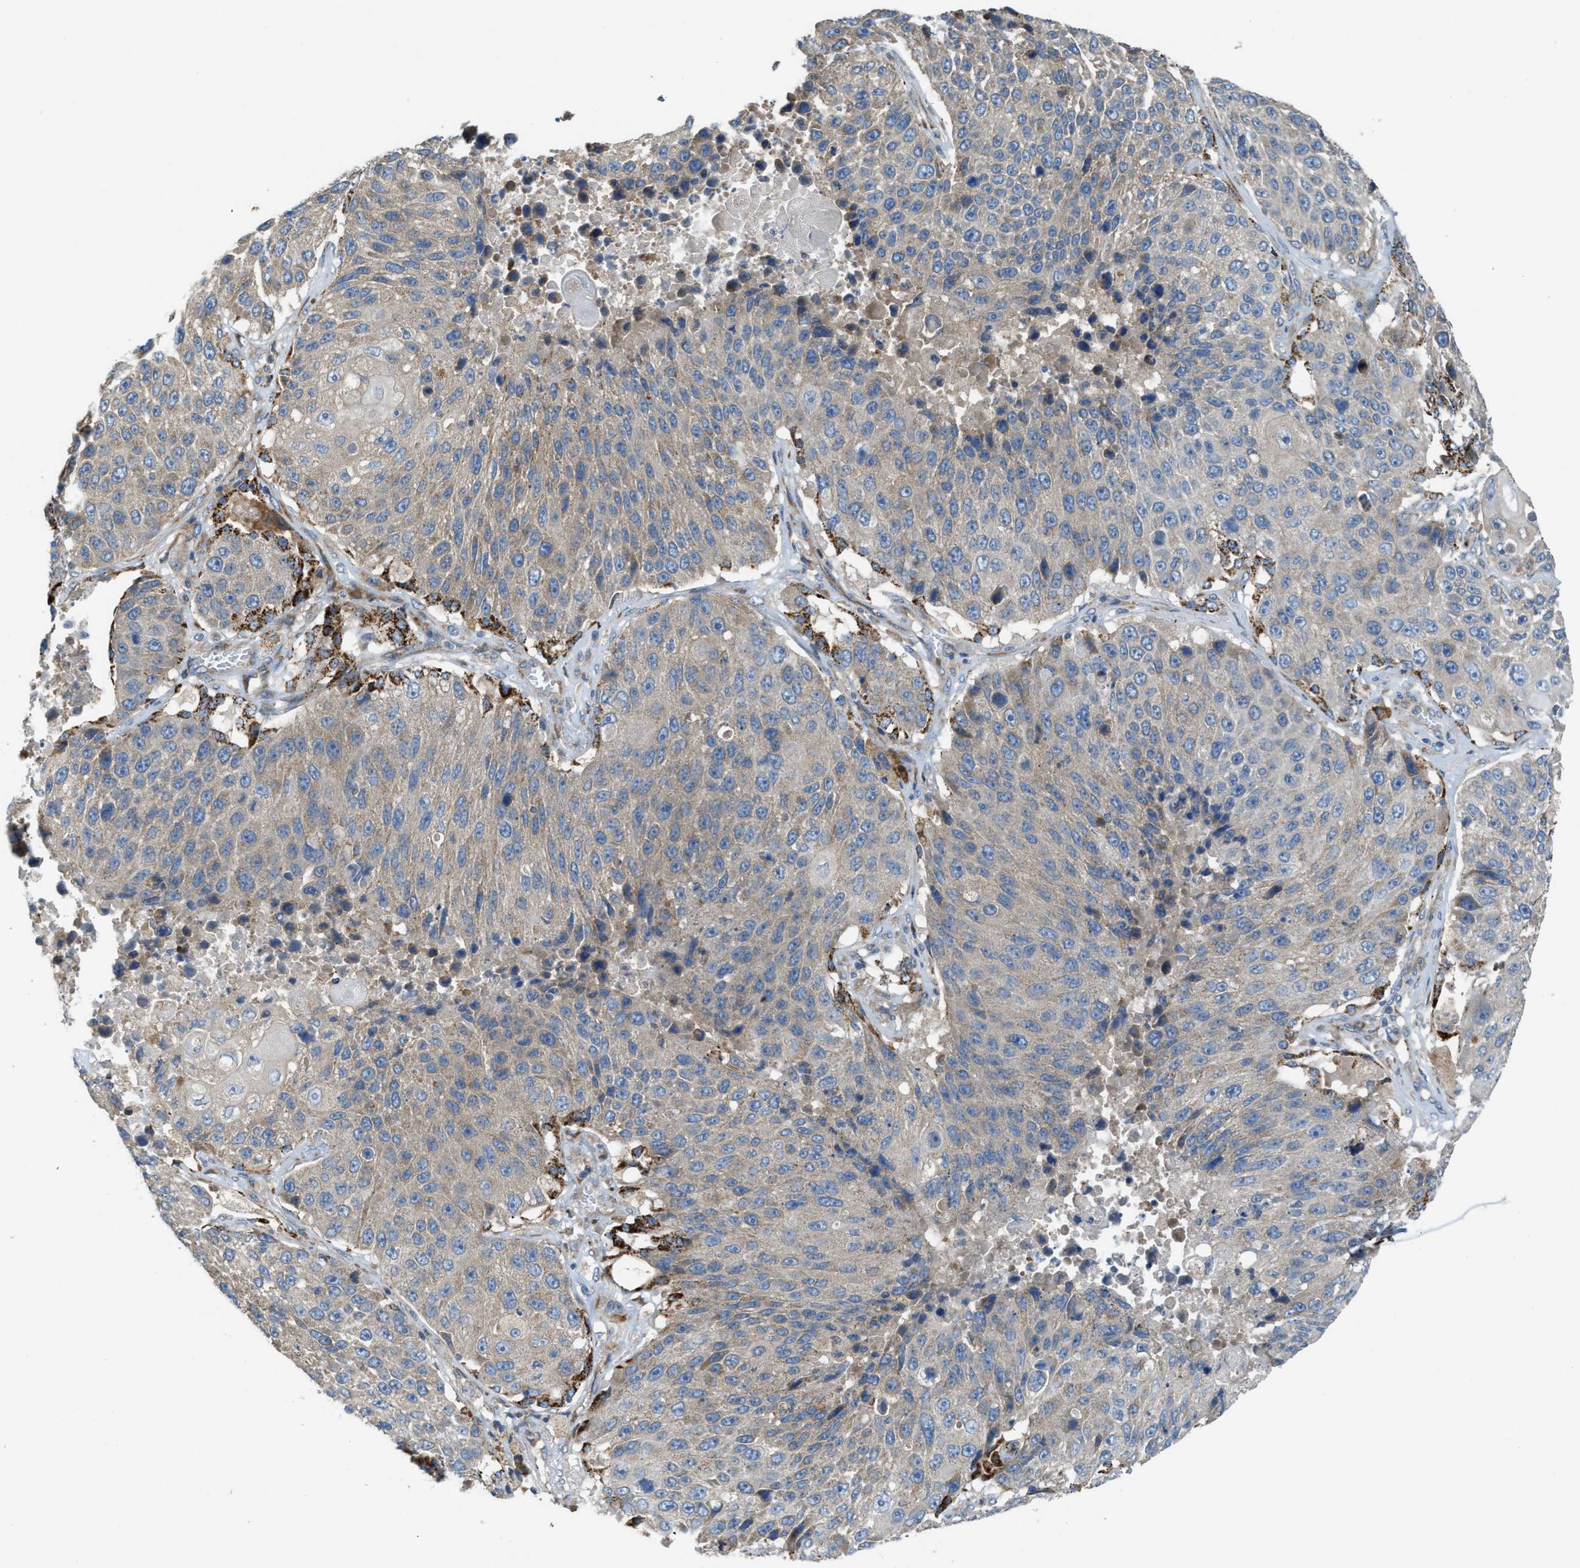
{"staining": {"intensity": "weak", "quantity": "25%-75%", "location": "cytoplasmic/membranous"}, "tissue": "lung cancer", "cell_type": "Tumor cells", "image_type": "cancer", "snomed": [{"axis": "morphology", "description": "Squamous cell carcinoma, NOS"}, {"axis": "topography", "description": "Lung"}], "caption": "Protein expression analysis of lung cancer (squamous cell carcinoma) shows weak cytoplasmic/membranous staining in about 25%-75% of tumor cells. (IHC, brightfield microscopy, high magnification).", "gene": "TMEM68", "patient": {"sex": "male", "age": 61}}